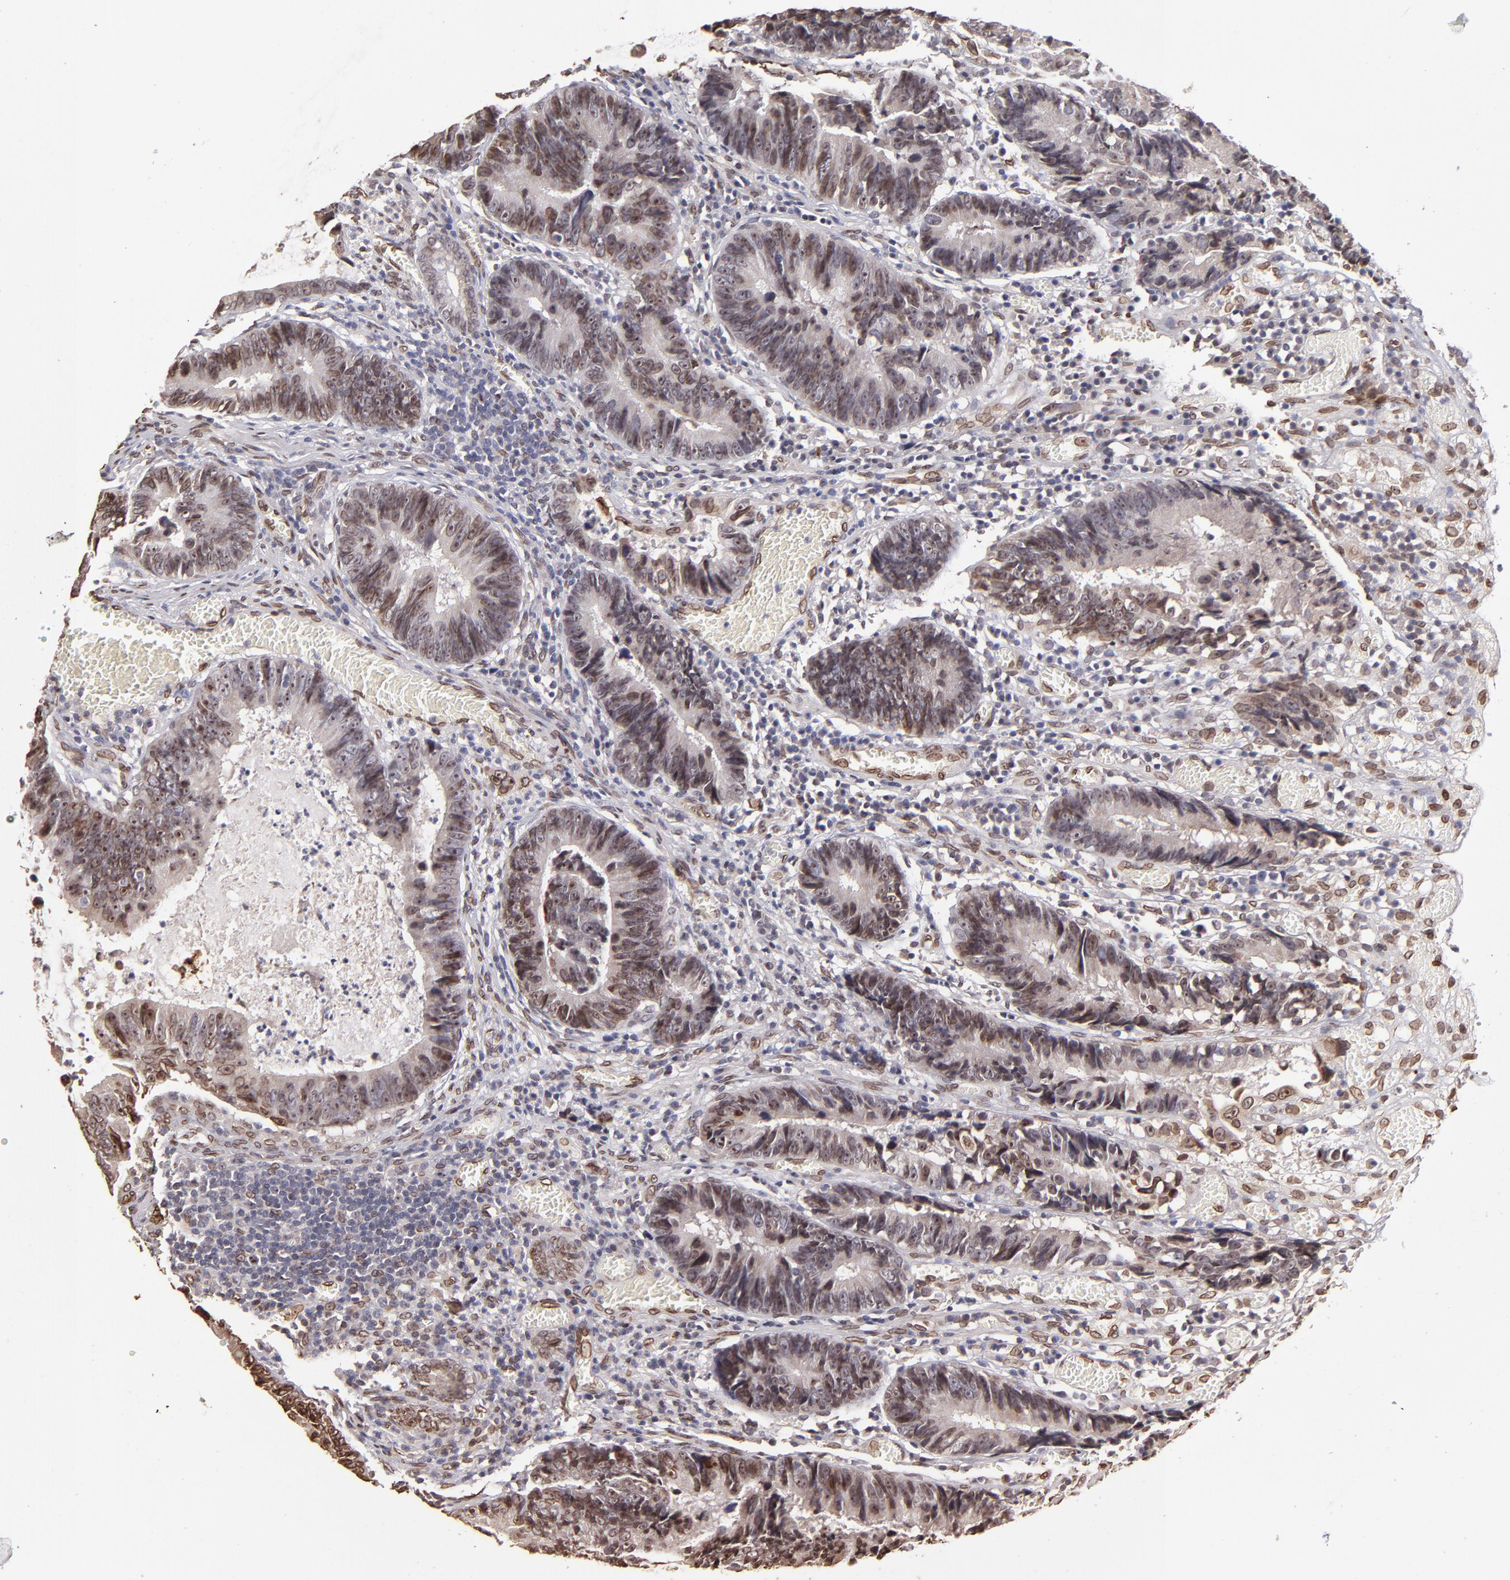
{"staining": {"intensity": "weak", "quantity": "25%-75%", "location": "nuclear"}, "tissue": "colorectal cancer", "cell_type": "Tumor cells", "image_type": "cancer", "snomed": [{"axis": "morphology", "description": "Adenocarcinoma, NOS"}, {"axis": "topography", "description": "Rectum"}], "caption": "Human colorectal cancer stained for a protein (brown) exhibits weak nuclear positive positivity in about 25%-75% of tumor cells.", "gene": "PUM3", "patient": {"sex": "female", "age": 98}}